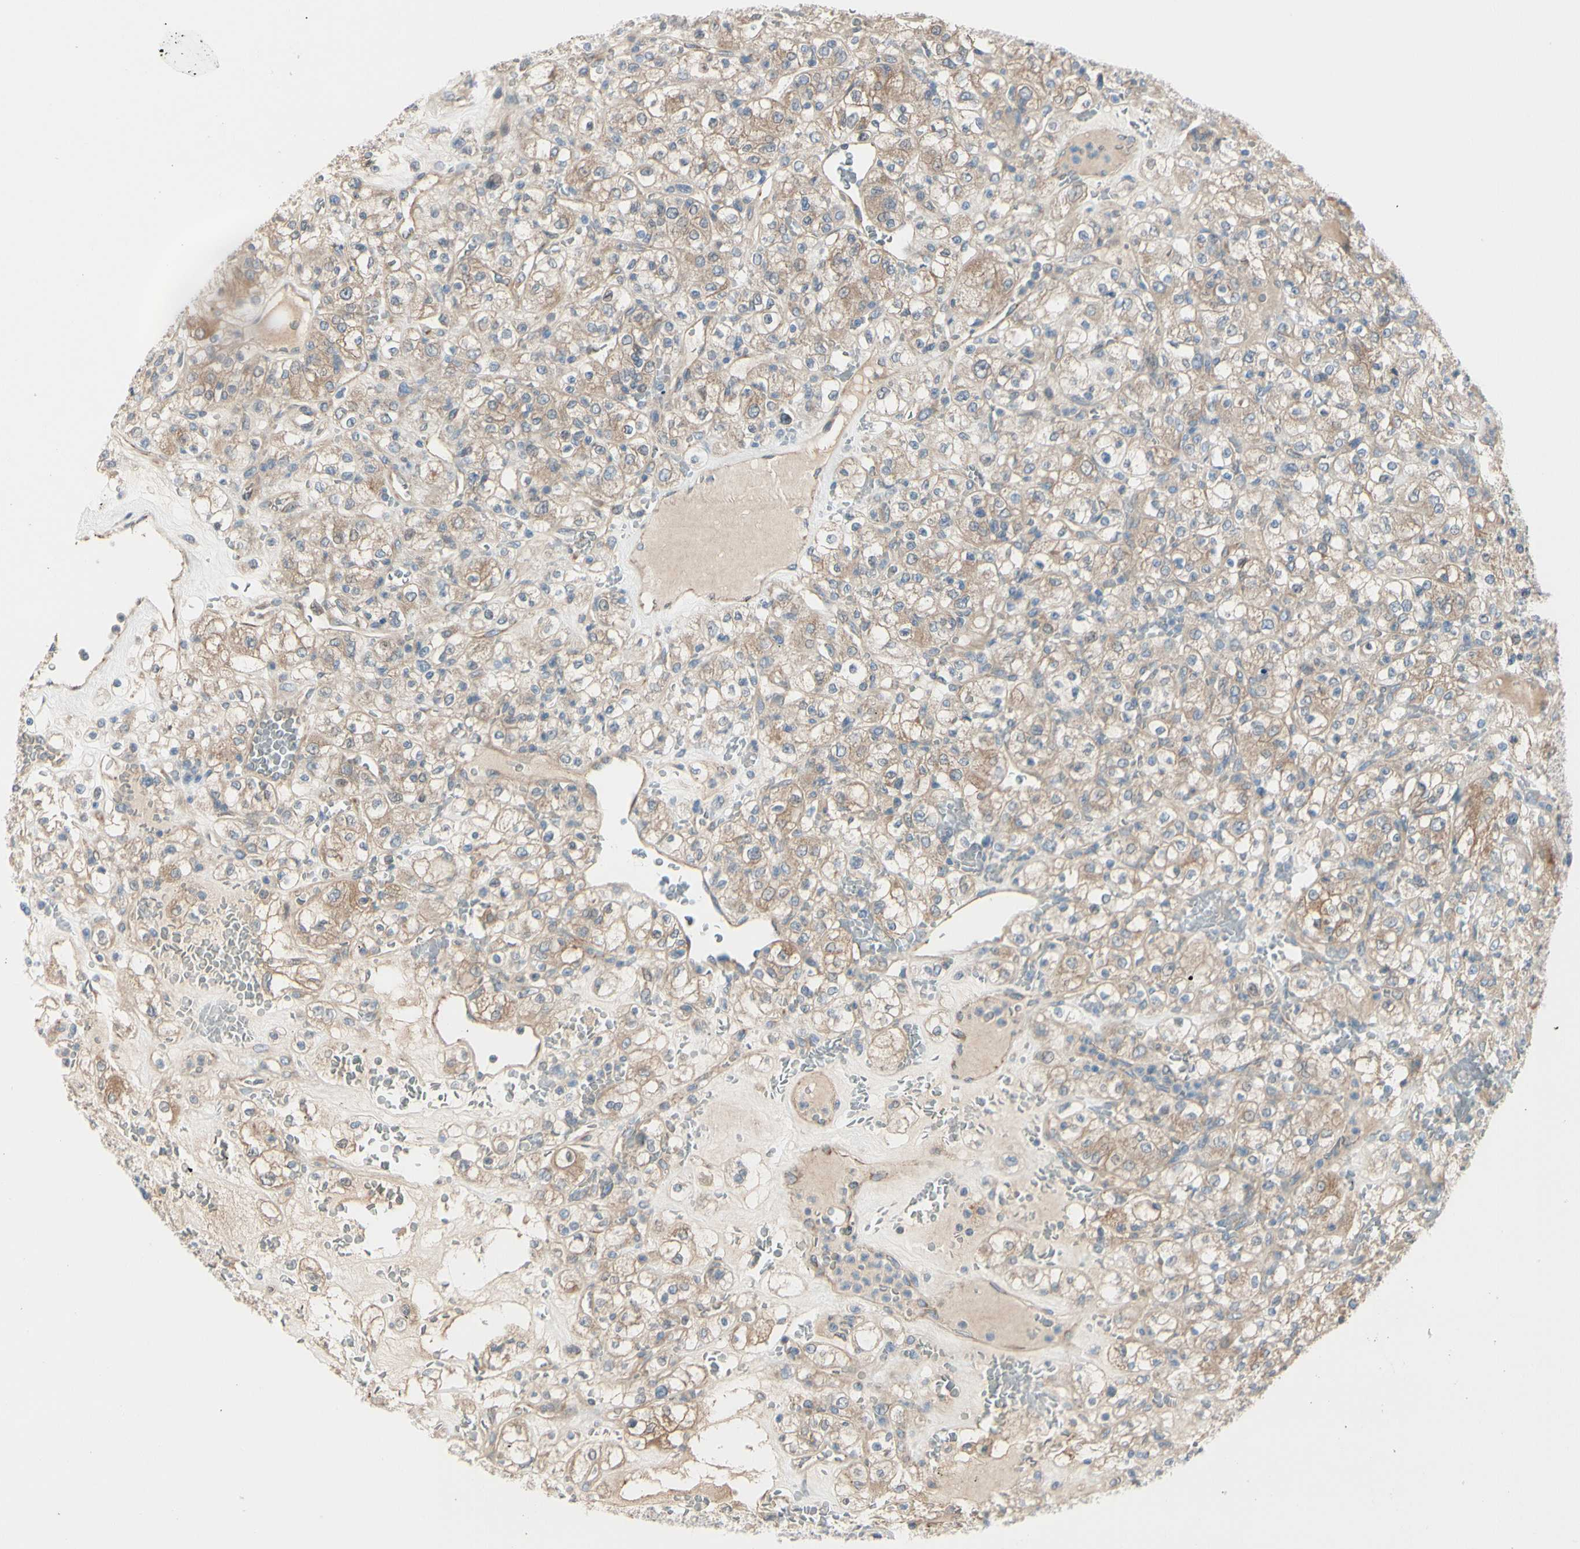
{"staining": {"intensity": "moderate", "quantity": "25%-75%", "location": "cytoplasmic/membranous"}, "tissue": "renal cancer", "cell_type": "Tumor cells", "image_type": "cancer", "snomed": [{"axis": "morphology", "description": "Normal tissue, NOS"}, {"axis": "morphology", "description": "Adenocarcinoma, NOS"}, {"axis": "topography", "description": "Kidney"}], "caption": "Renal cancer (adenocarcinoma) tissue displays moderate cytoplasmic/membranous expression in approximately 25%-75% of tumor cells, visualized by immunohistochemistry. The protein is shown in brown color, while the nuclei are stained blue.", "gene": "EPHA3", "patient": {"sex": "female", "age": 72}}